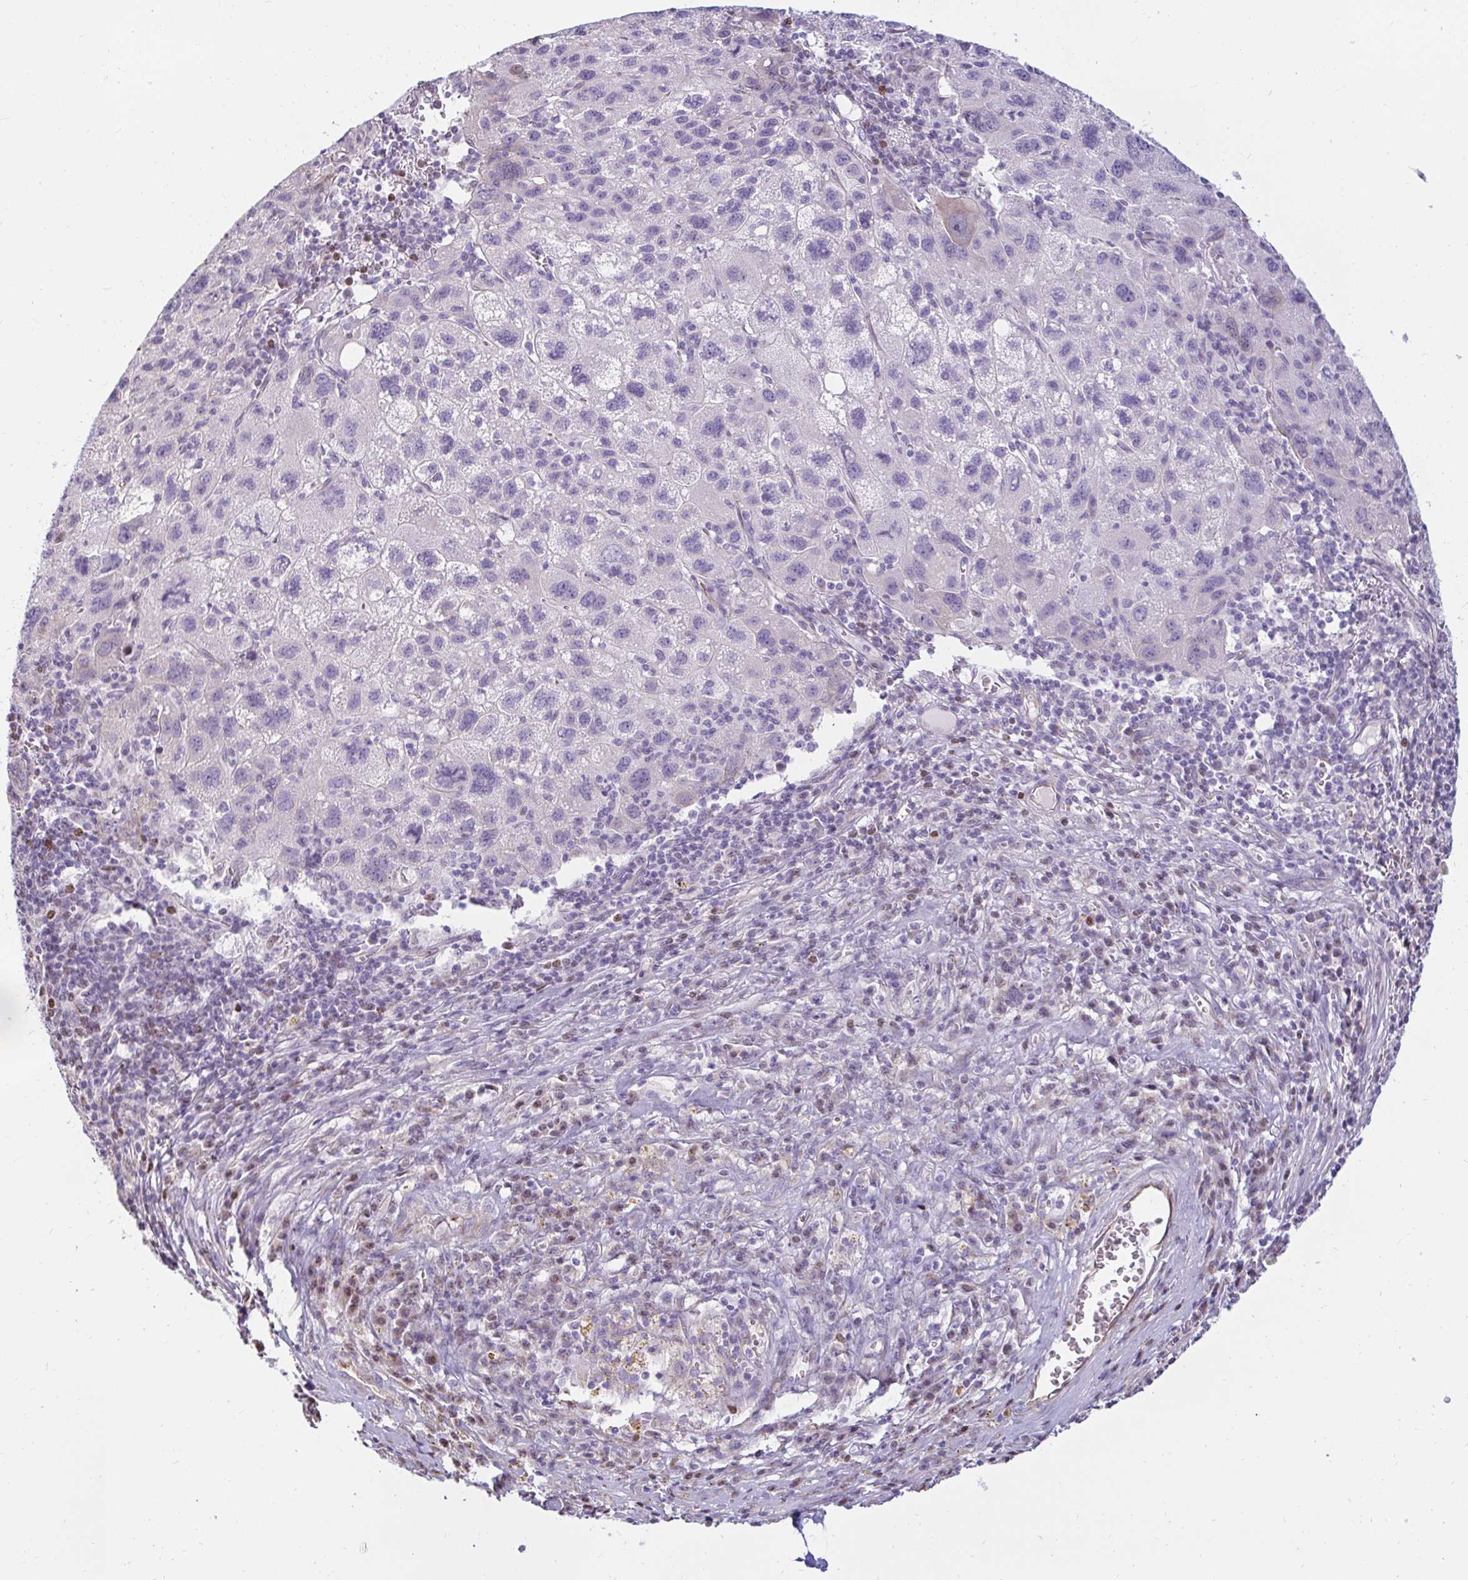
{"staining": {"intensity": "negative", "quantity": "none", "location": "none"}, "tissue": "liver cancer", "cell_type": "Tumor cells", "image_type": "cancer", "snomed": [{"axis": "morphology", "description": "Carcinoma, Hepatocellular, NOS"}, {"axis": "topography", "description": "Liver"}], "caption": "Image shows no protein expression in tumor cells of liver hepatocellular carcinoma tissue.", "gene": "CAPSL", "patient": {"sex": "female", "age": 77}}